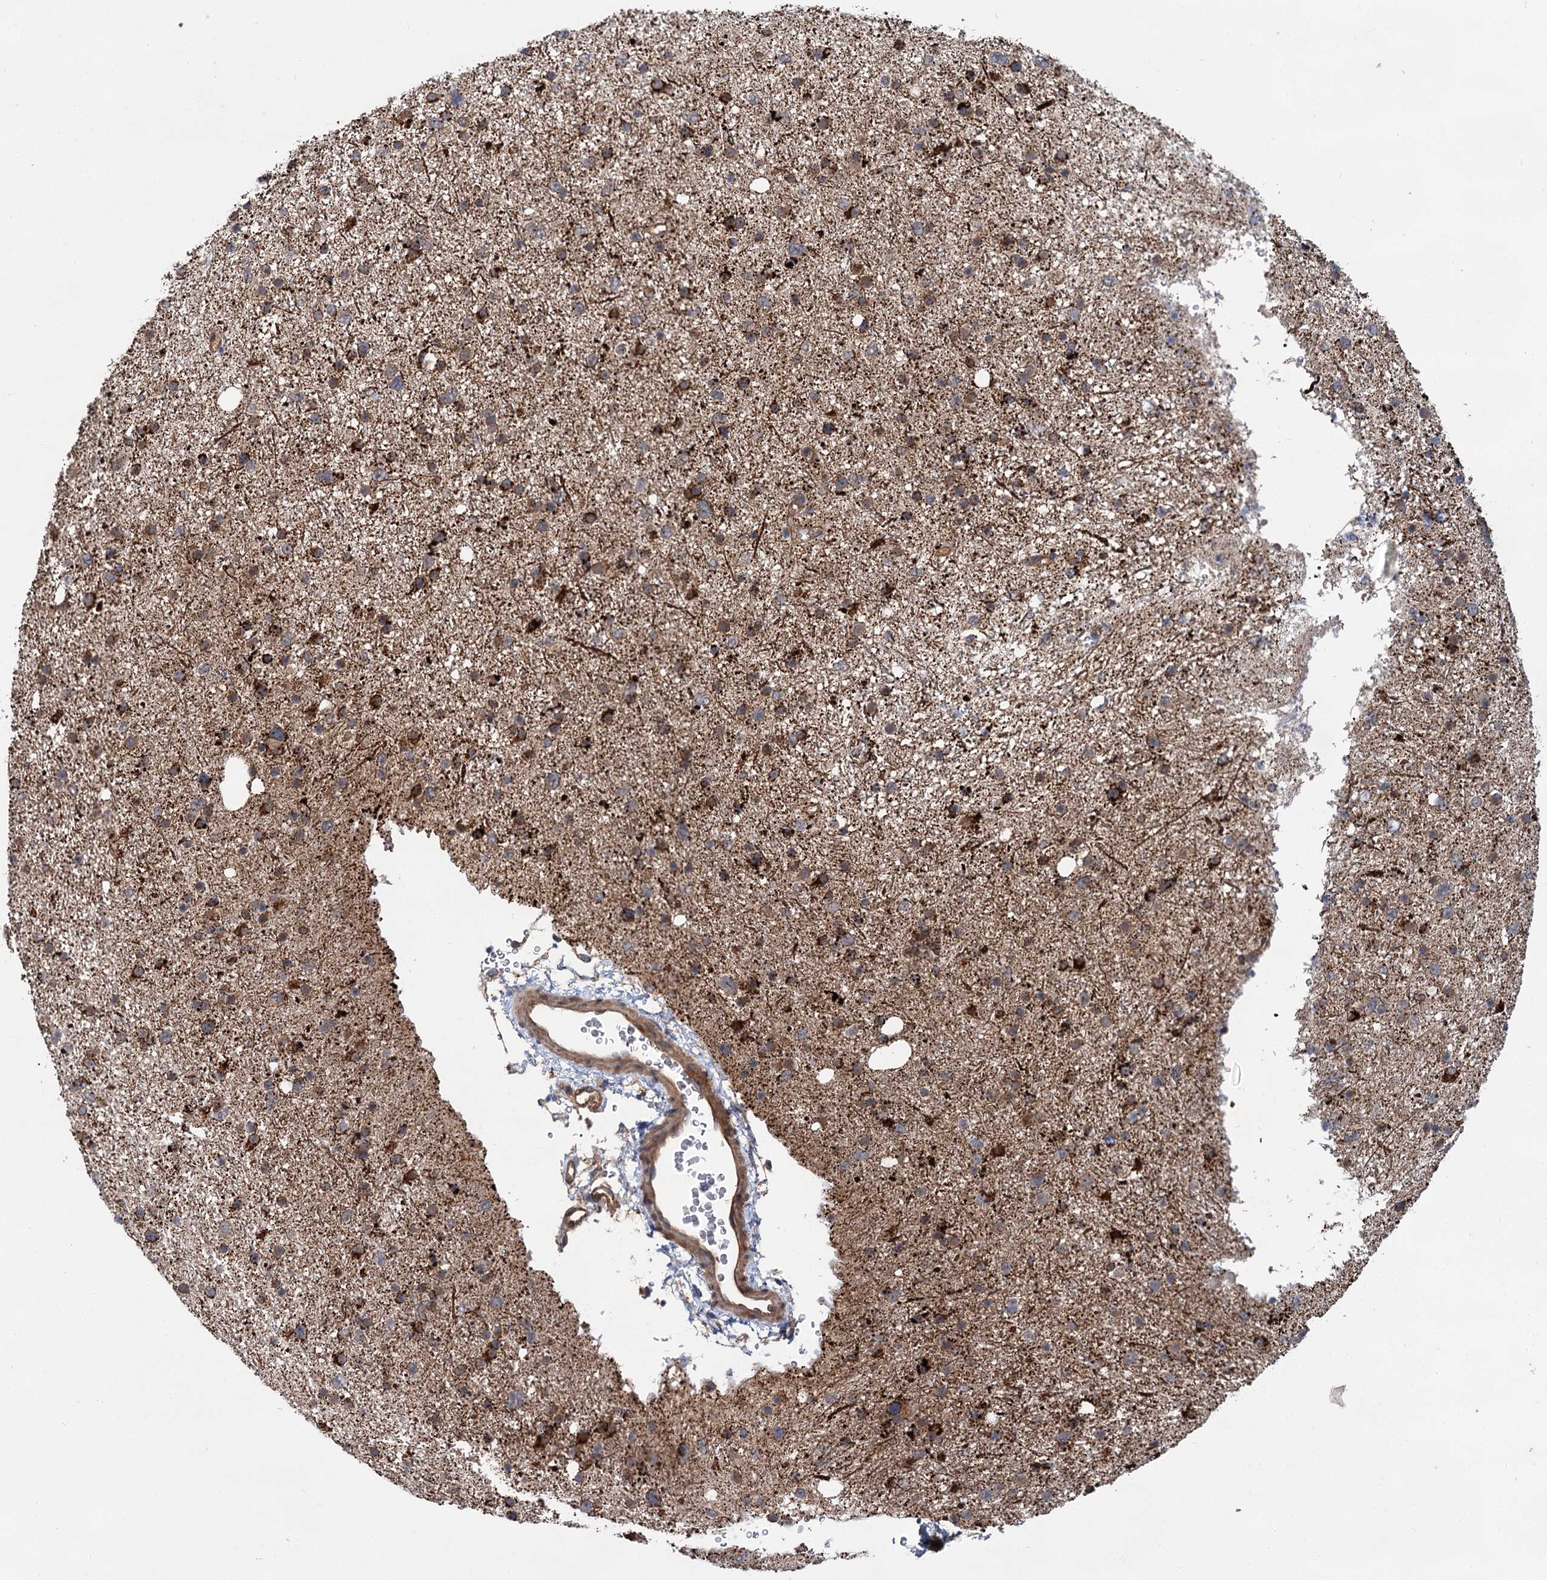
{"staining": {"intensity": "strong", "quantity": "25%-75%", "location": "cytoplasmic/membranous"}, "tissue": "glioma", "cell_type": "Tumor cells", "image_type": "cancer", "snomed": [{"axis": "morphology", "description": "Glioma, malignant, Low grade"}, {"axis": "topography", "description": "Cerebral cortex"}], "caption": "Brown immunohistochemical staining in glioma demonstrates strong cytoplasmic/membranous positivity in about 25%-75% of tumor cells.", "gene": "ABLIM1", "patient": {"sex": "female", "age": 39}}